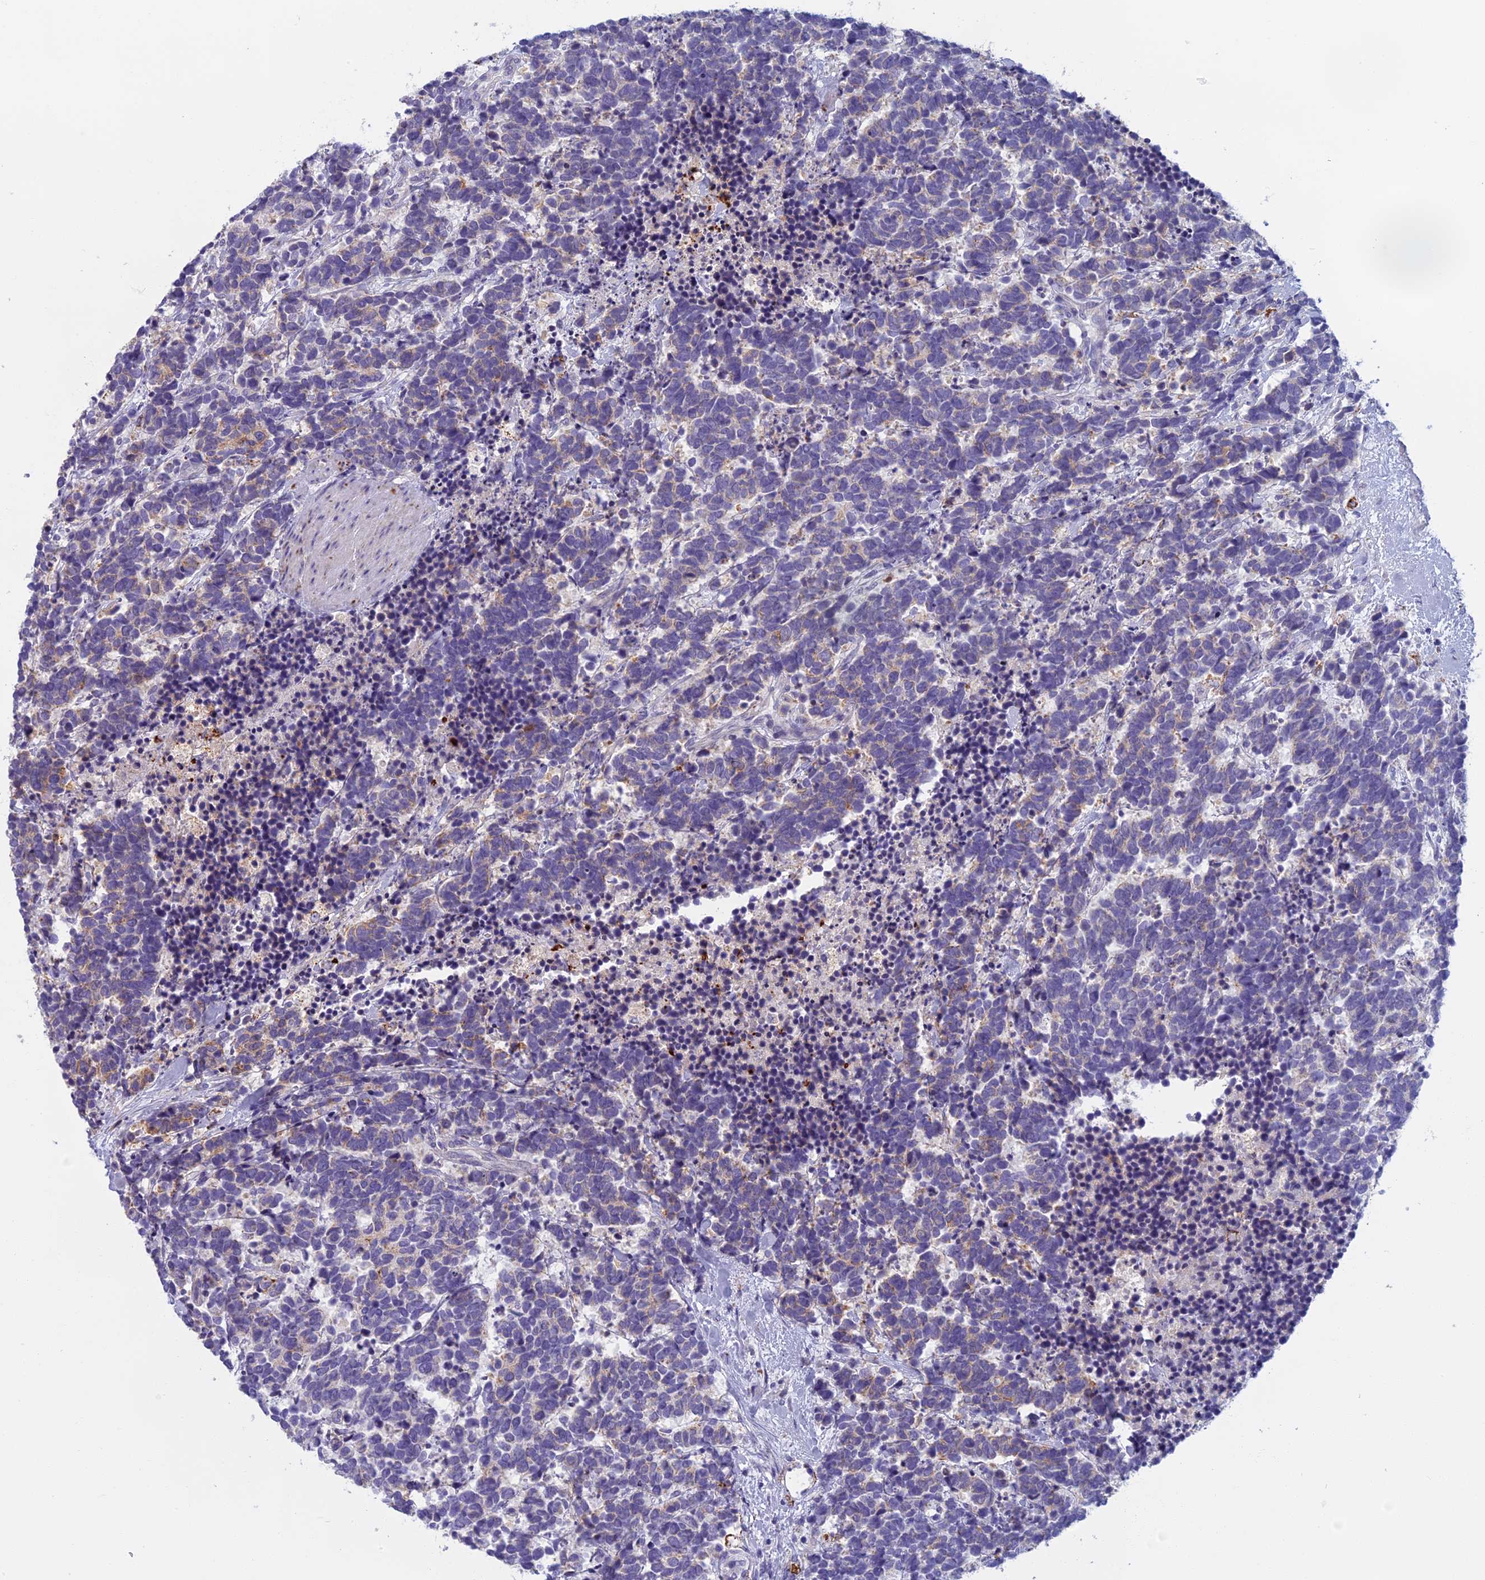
{"staining": {"intensity": "weak", "quantity": "<25%", "location": "cytoplasmic/membranous"}, "tissue": "carcinoid", "cell_type": "Tumor cells", "image_type": "cancer", "snomed": [{"axis": "morphology", "description": "Carcinoma, NOS"}, {"axis": "morphology", "description": "Carcinoid, malignant, NOS"}, {"axis": "topography", "description": "Prostate"}], "caption": "A photomicrograph of carcinoma stained for a protein reveals no brown staining in tumor cells.", "gene": "SEMA7A", "patient": {"sex": "male", "age": 57}}